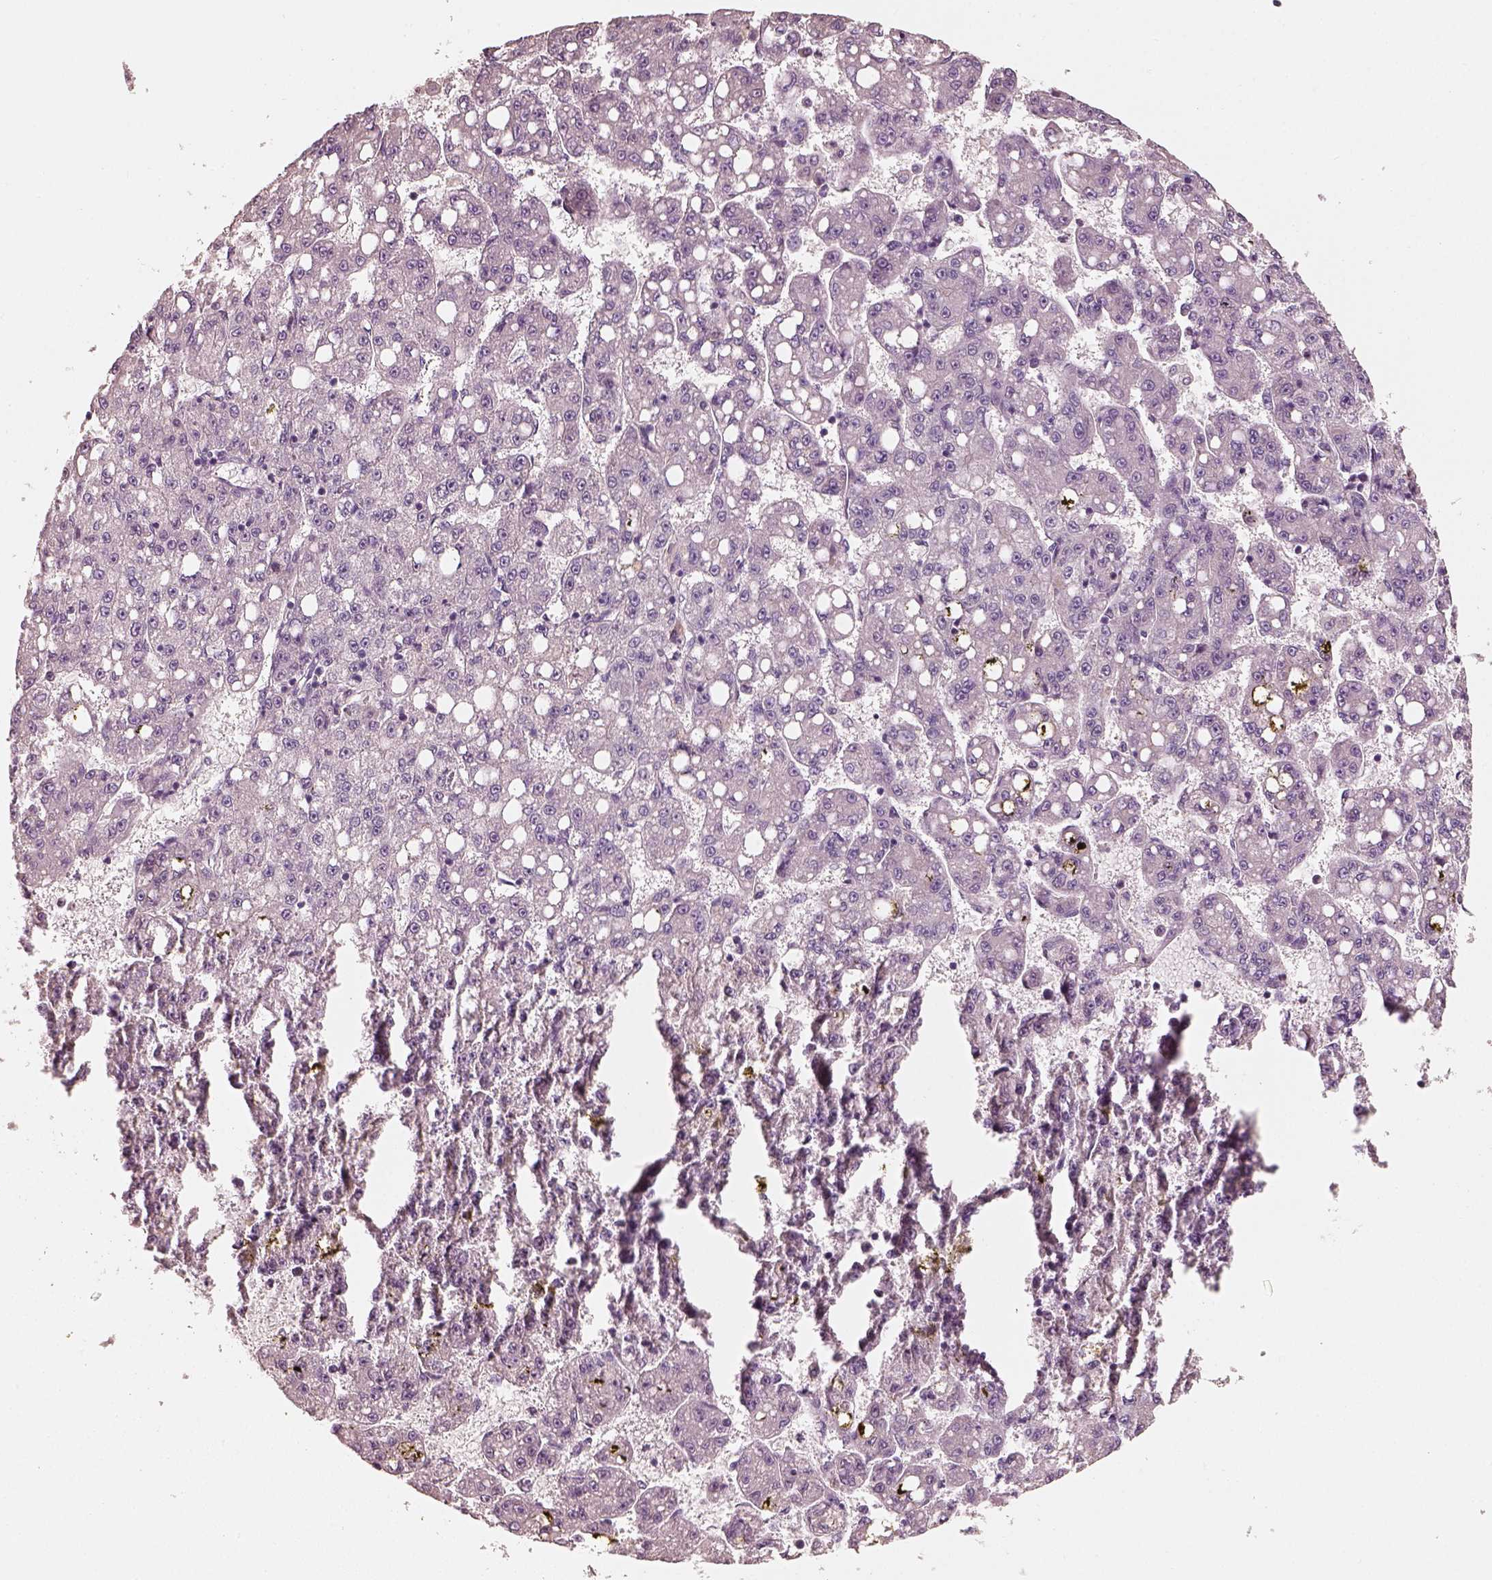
{"staining": {"intensity": "negative", "quantity": "none", "location": "none"}, "tissue": "liver cancer", "cell_type": "Tumor cells", "image_type": "cancer", "snomed": [{"axis": "morphology", "description": "Carcinoma, Hepatocellular, NOS"}, {"axis": "topography", "description": "Liver"}], "caption": "Immunohistochemistry (IHC) image of human liver cancer stained for a protein (brown), which demonstrates no positivity in tumor cells. (IHC, brightfield microscopy, high magnification).", "gene": "RS1", "patient": {"sex": "female", "age": 65}}